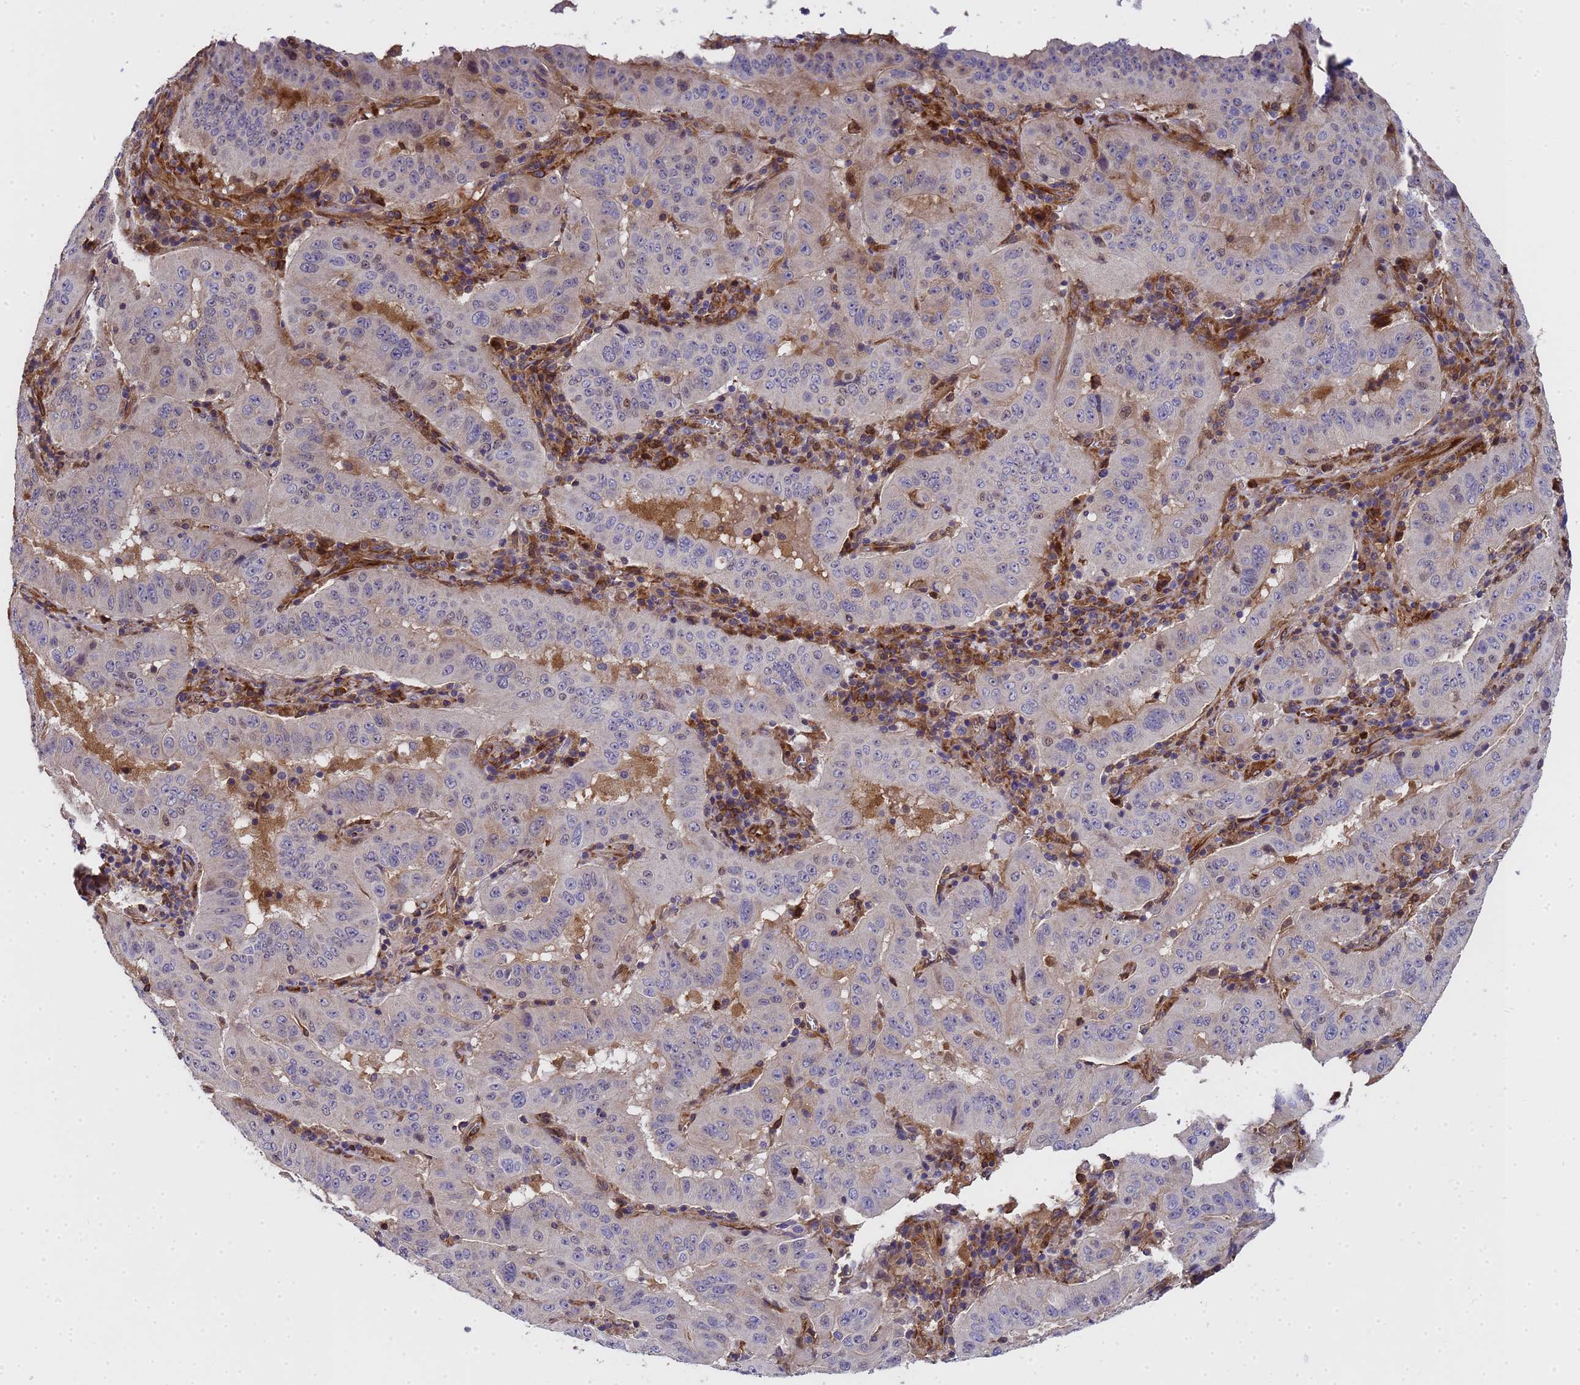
{"staining": {"intensity": "negative", "quantity": "none", "location": "none"}, "tissue": "pancreatic cancer", "cell_type": "Tumor cells", "image_type": "cancer", "snomed": [{"axis": "morphology", "description": "Adenocarcinoma, NOS"}, {"axis": "topography", "description": "Pancreas"}], "caption": "Immunohistochemistry image of neoplastic tissue: human pancreatic cancer stained with DAB reveals no significant protein positivity in tumor cells.", "gene": "MOCS1", "patient": {"sex": "male", "age": 63}}